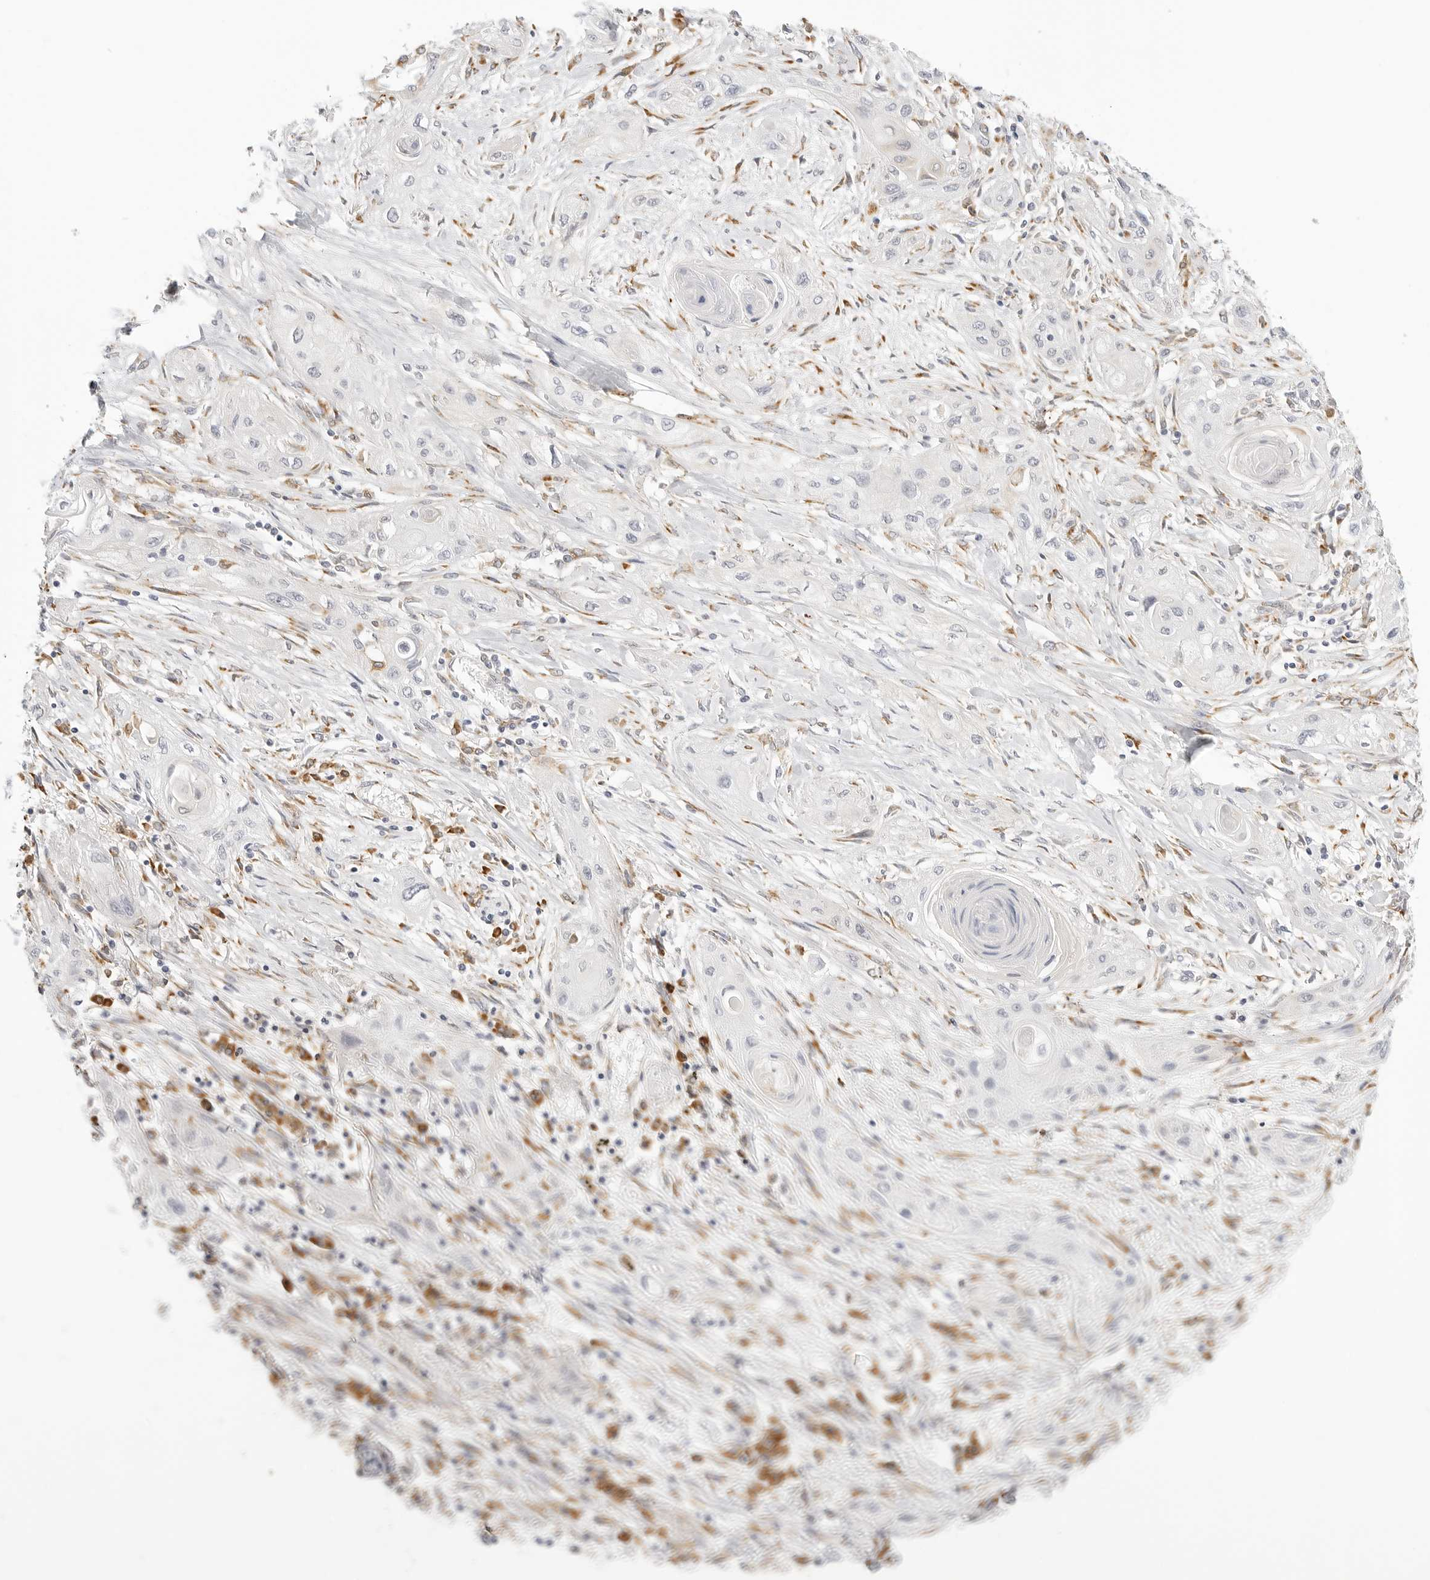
{"staining": {"intensity": "negative", "quantity": "none", "location": "none"}, "tissue": "lung cancer", "cell_type": "Tumor cells", "image_type": "cancer", "snomed": [{"axis": "morphology", "description": "Squamous cell carcinoma, NOS"}, {"axis": "topography", "description": "Lung"}], "caption": "The histopathology image demonstrates no significant staining in tumor cells of lung squamous cell carcinoma. (DAB immunohistochemistry with hematoxylin counter stain).", "gene": "THEM4", "patient": {"sex": "female", "age": 47}}